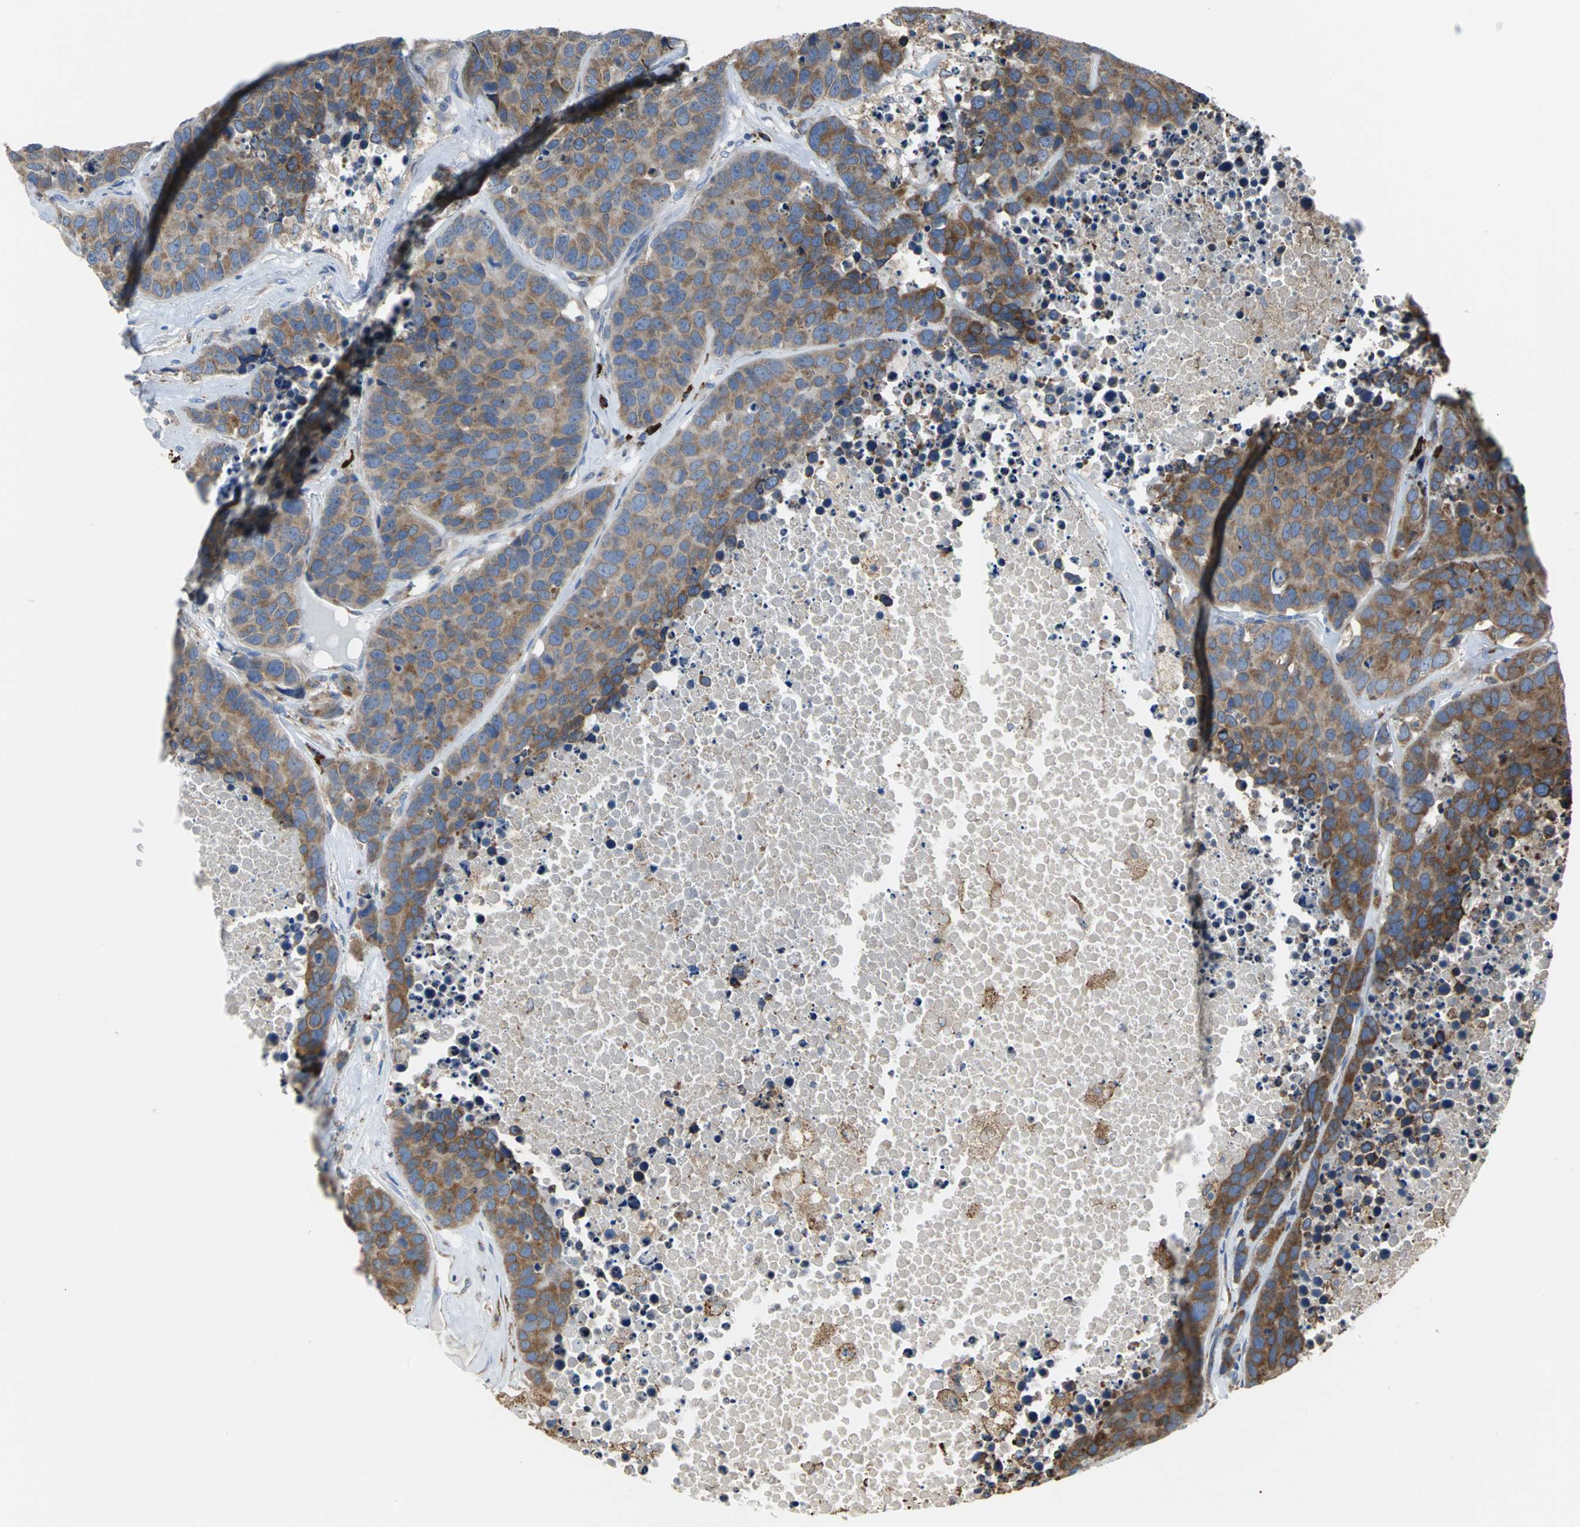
{"staining": {"intensity": "moderate", "quantity": ">75%", "location": "cytoplasmic/membranous"}, "tissue": "carcinoid", "cell_type": "Tumor cells", "image_type": "cancer", "snomed": [{"axis": "morphology", "description": "Carcinoid, malignant, NOS"}, {"axis": "topography", "description": "Lung"}], "caption": "The image reveals staining of carcinoid, revealing moderate cytoplasmic/membranous protein expression (brown color) within tumor cells.", "gene": "SDF2L1", "patient": {"sex": "male", "age": 60}}